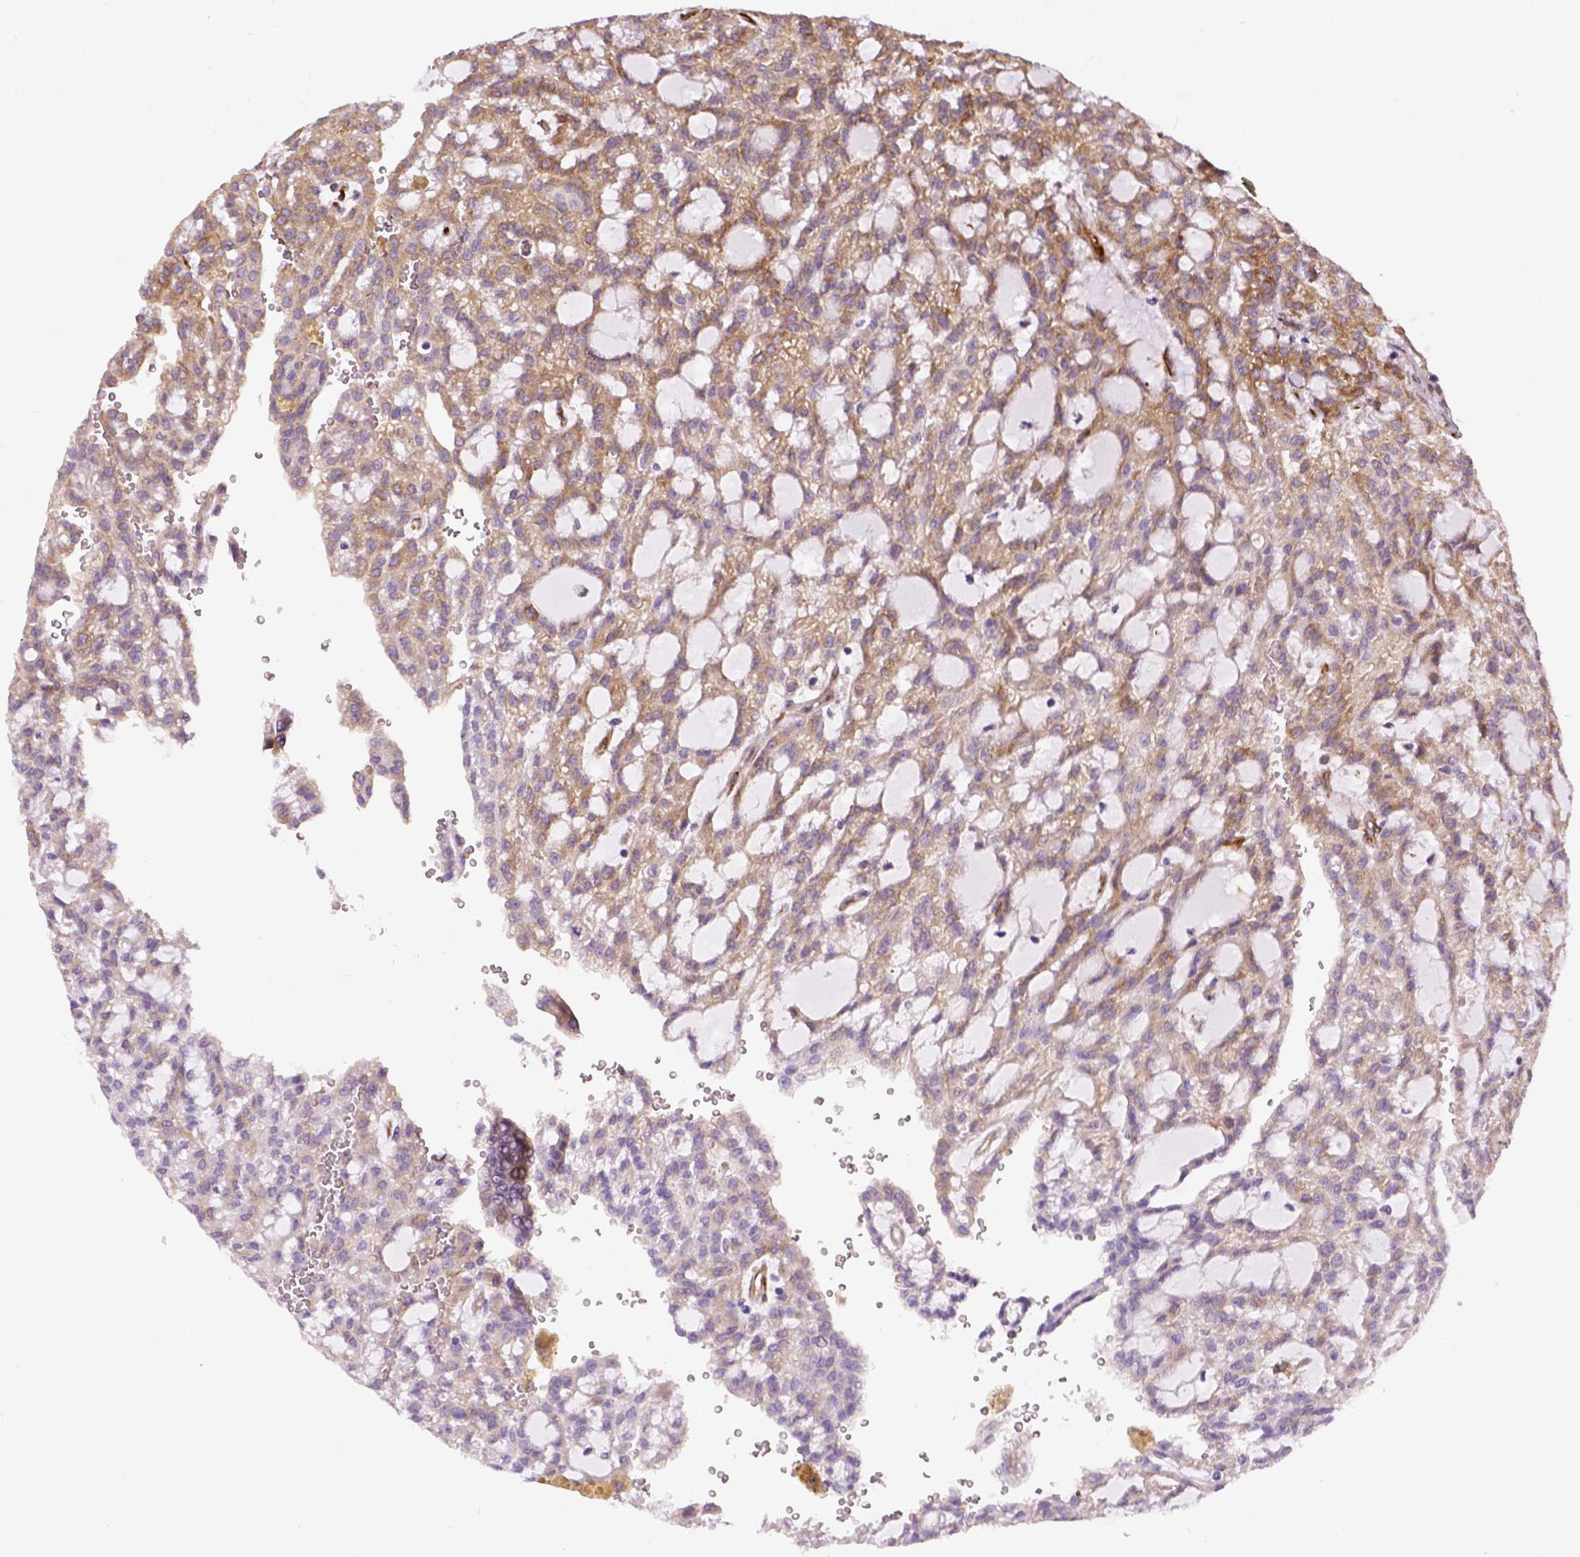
{"staining": {"intensity": "moderate", "quantity": ">75%", "location": "cytoplasmic/membranous"}, "tissue": "renal cancer", "cell_type": "Tumor cells", "image_type": "cancer", "snomed": [{"axis": "morphology", "description": "Adenocarcinoma, NOS"}, {"axis": "topography", "description": "Kidney"}], "caption": "Immunohistochemical staining of human renal adenocarcinoma demonstrates medium levels of moderate cytoplasmic/membranous protein staining in approximately >75% of tumor cells.", "gene": "KAZN", "patient": {"sex": "male", "age": 63}}